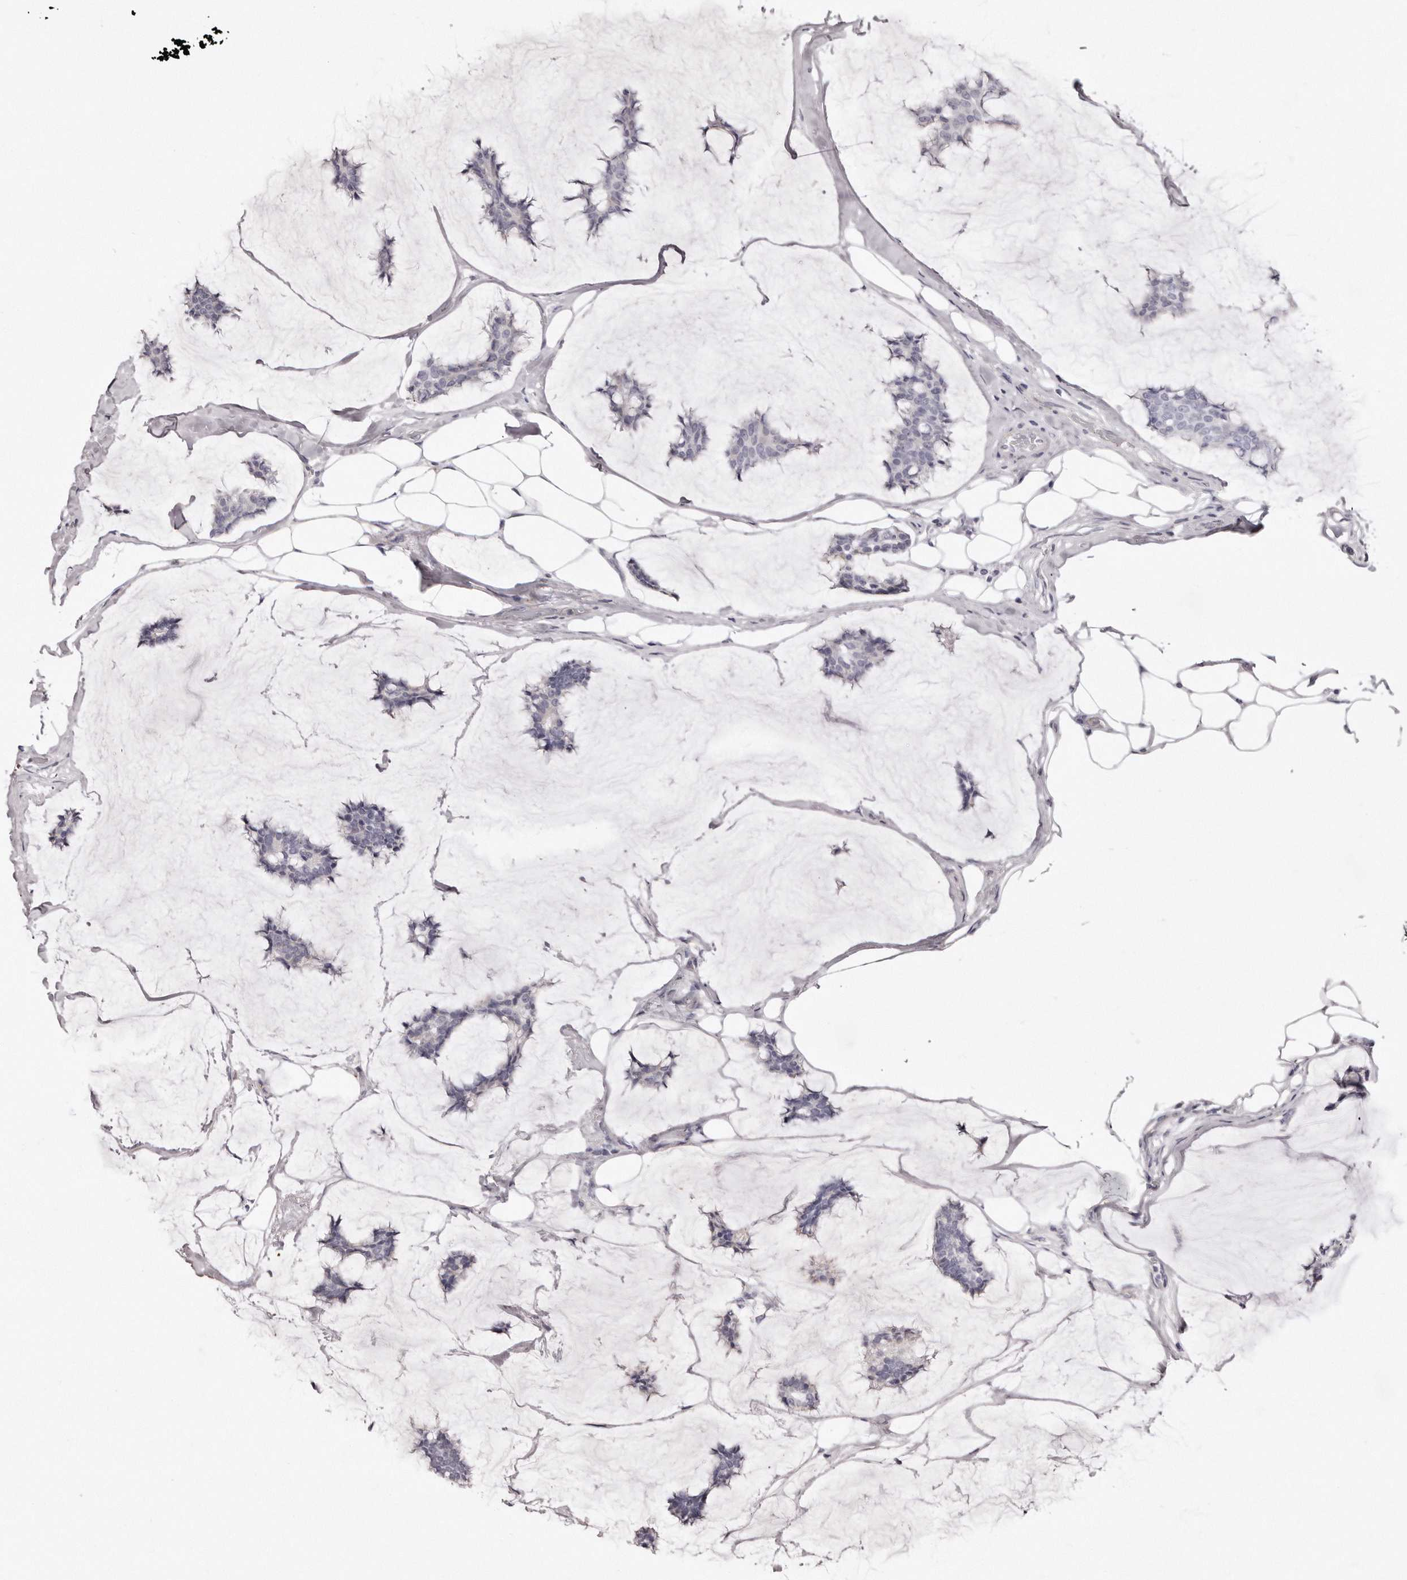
{"staining": {"intensity": "weak", "quantity": "<25%", "location": "cytoplasmic/membranous"}, "tissue": "breast cancer", "cell_type": "Tumor cells", "image_type": "cancer", "snomed": [{"axis": "morphology", "description": "Duct carcinoma"}, {"axis": "topography", "description": "Breast"}], "caption": "DAB (3,3'-diaminobenzidine) immunohistochemical staining of breast cancer (invasive ductal carcinoma) reveals no significant staining in tumor cells. The staining was performed using DAB to visualize the protein expression in brown, while the nuclei were stained in blue with hematoxylin (Magnification: 20x).", "gene": "PEG10", "patient": {"sex": "female", "age": 93}}